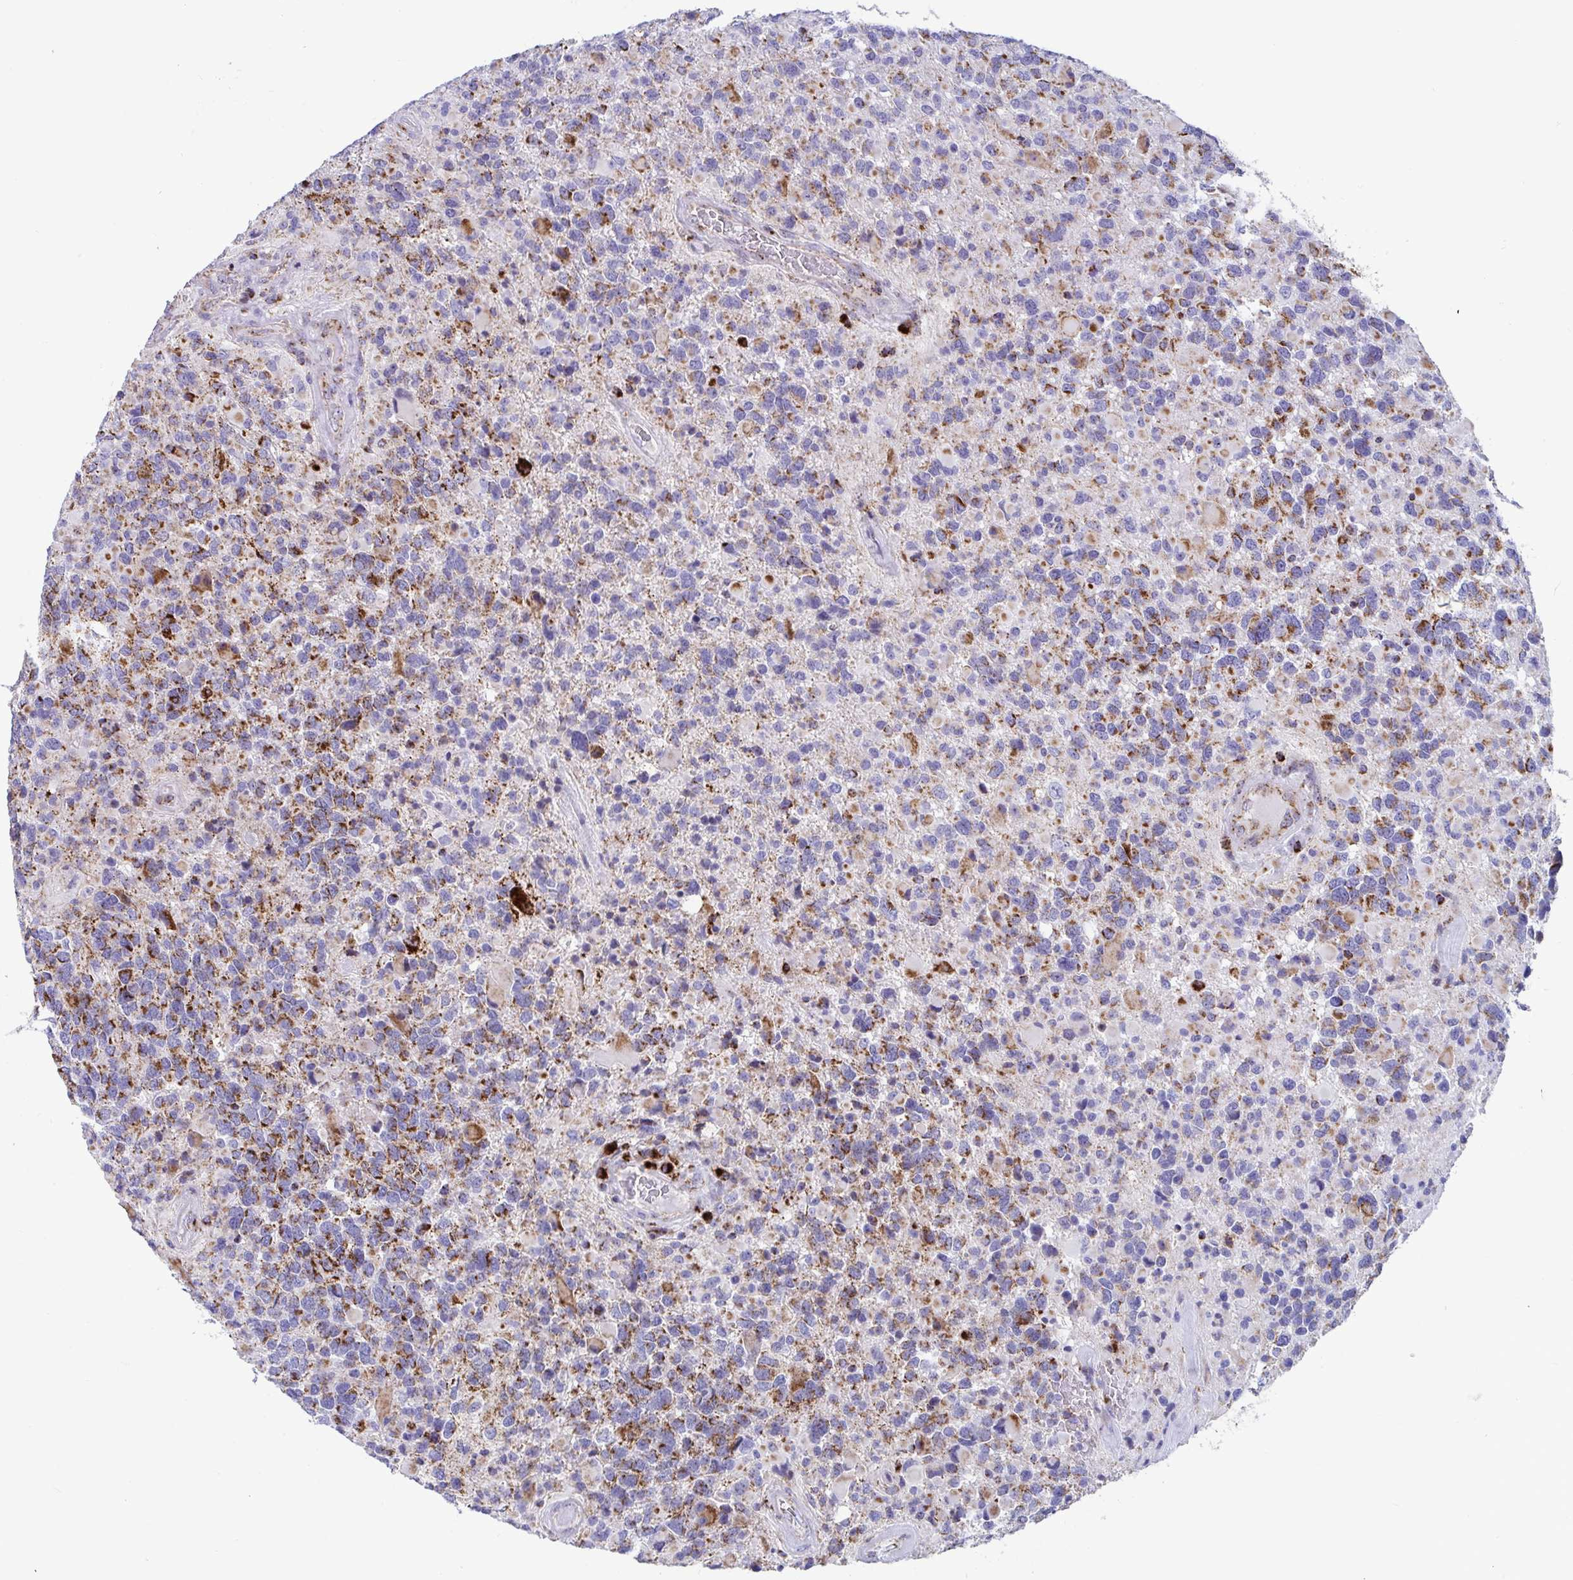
{"staining": {"intensity": "moderate", "quantity": "25%-75%", "location": "cytoplasmic/membranous"}, "tissue": "glioma", "cell_type": "Tumor cells", "image_type": "cancer", "snomed": [{"axis": "morphology", "description": "Glioma, malignant, High grade"}, {"axis": "topography", "description": "Brain"}], "caption": "Immunohistochemical staining of human malignant high-grade glioma exhibits medium levels of moderate cytoplasmic/membranous protein positivity in approximately 25%-75% of tumor cells.", "gene": "ATP5MJ", "patient": {"sex": "female", "age": 40}}